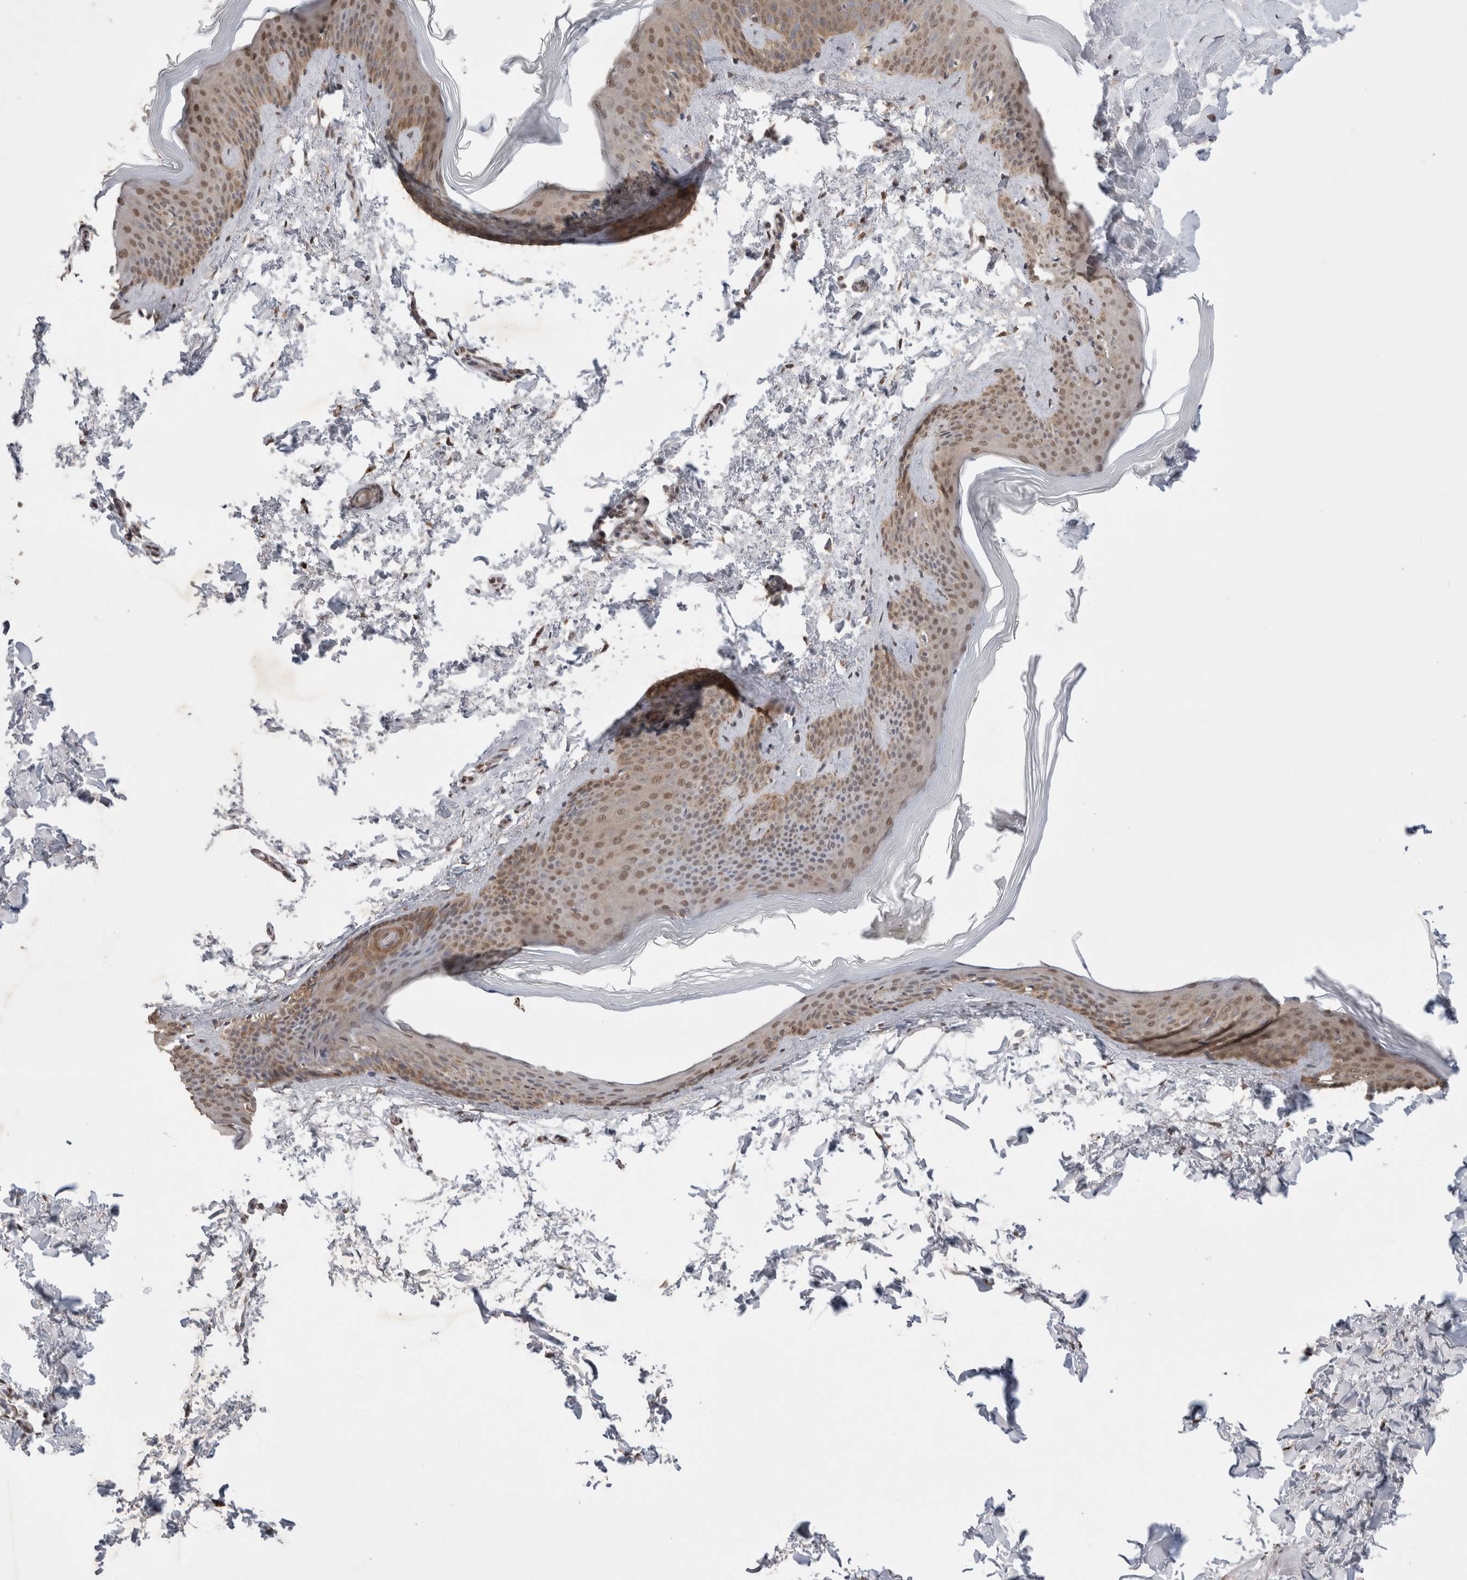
{"staining": {"intensity": "moderate", "quantity": ">75%", "location": "cytoplasmic/membranous"}, "tissue": "skin", "cell_type": "Fibroblasts", "image_type": "normal", "snomed": [{"axis": "morphology", "description": "Normal tissue, NOS"}, {"axis": "topography", "description": "Skin"}], "caption": "IHC of normal skin shows medium levels of moderate cytoplasmic/membranous staining in about >75% of fibroblasts.", "gene": "WIPF2", "patient": {"sex": "female", "age": 27}}